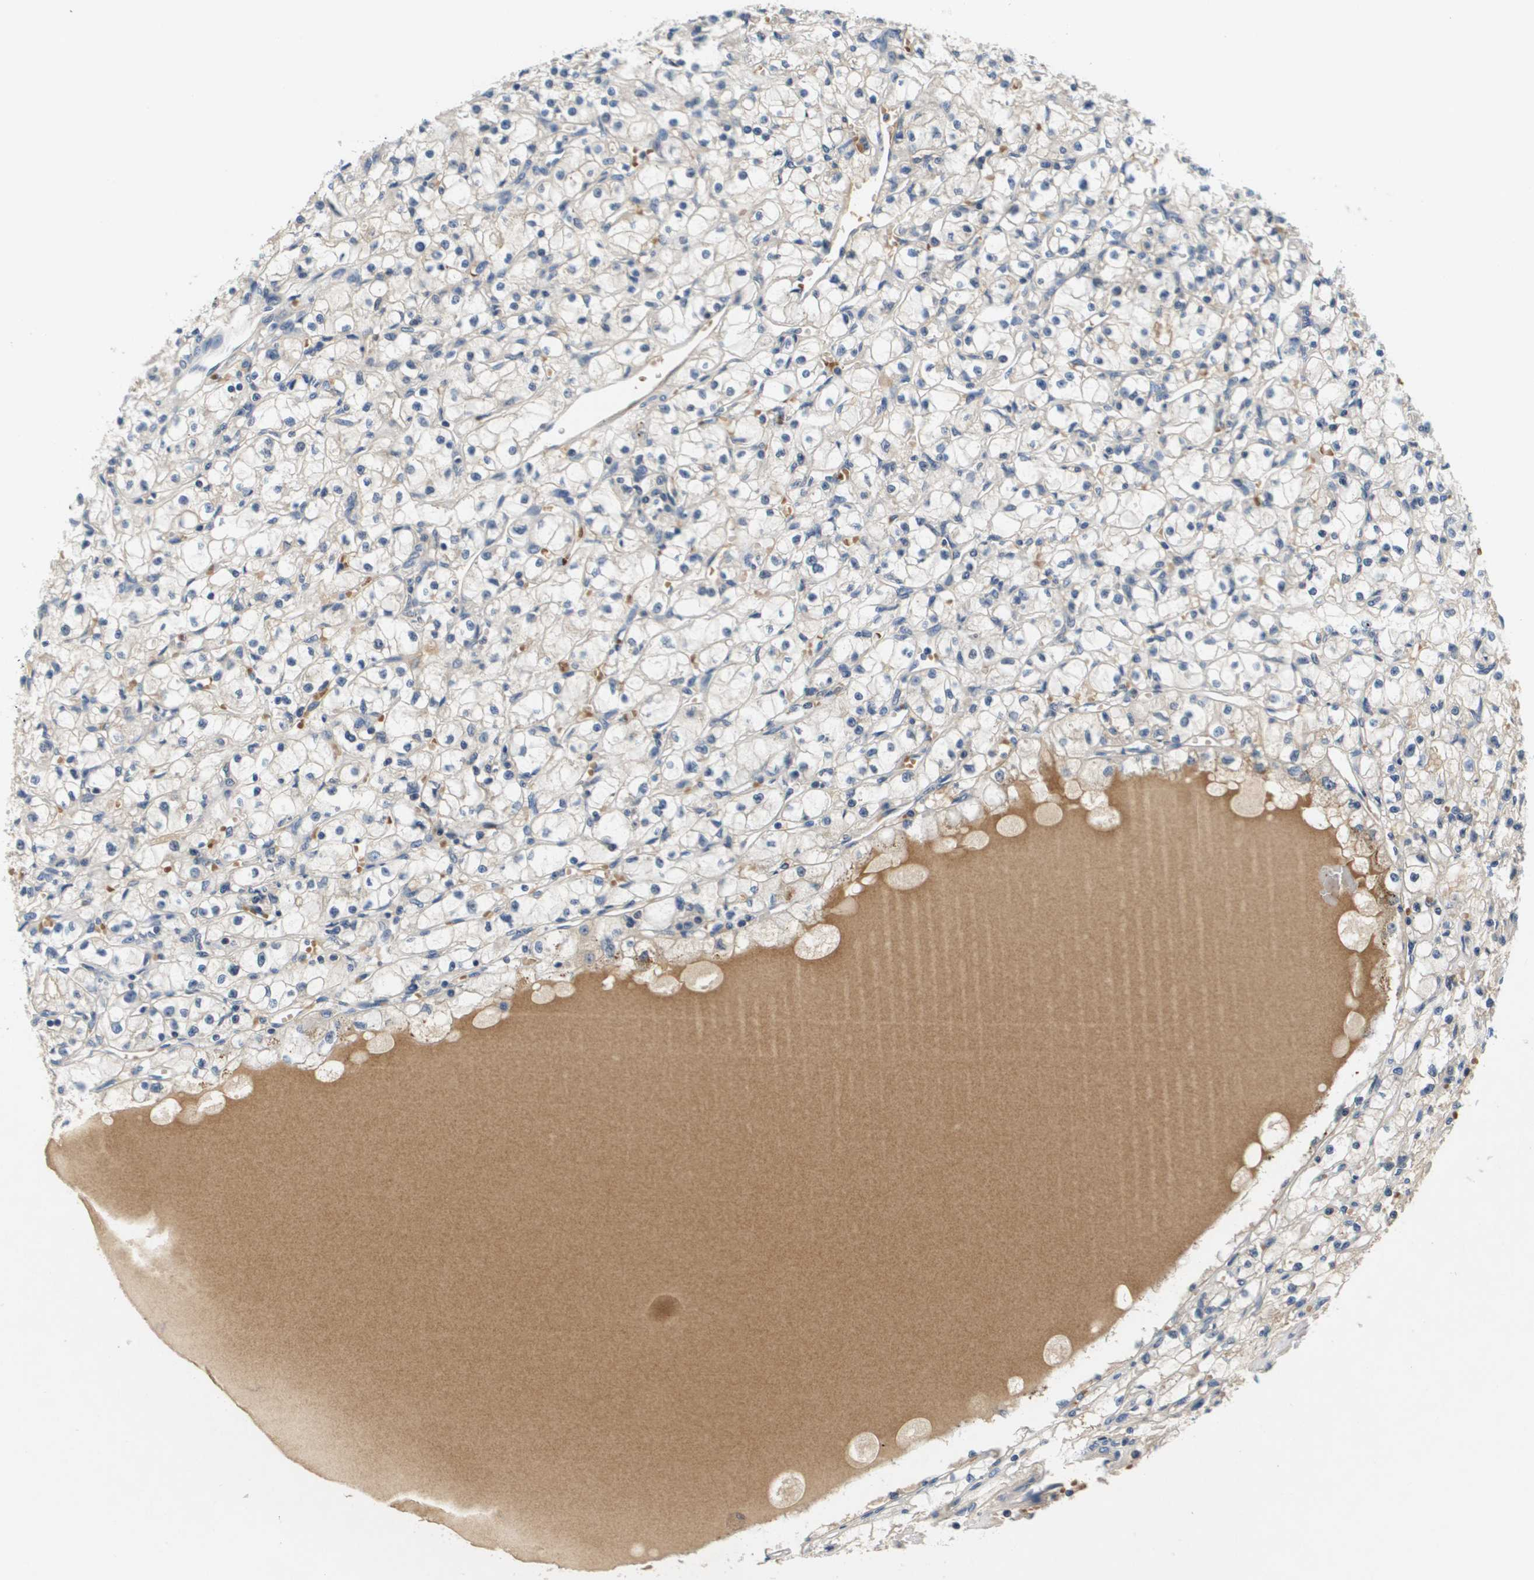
{"staining": {"intensity": "negative", "quantity": "none", "location": "none"}, "tissue": "renal cancer", "cell_type": "Tumor cells", "image_type": "cancer", "snomed": [{"axis": "morphology", "description": "Adenocarcinoma, NOS"}, {"axis": "topography", "description": "Kidney"}], "caption": "High power microscopy micrograph of an immunohistochemistry (IHC) image of renal cancer (adenocarcinoma), revealing no significant positivity in tumor cells.", "gene": "KCNQ5", "patient": {"sex": "male", "age": 56}}